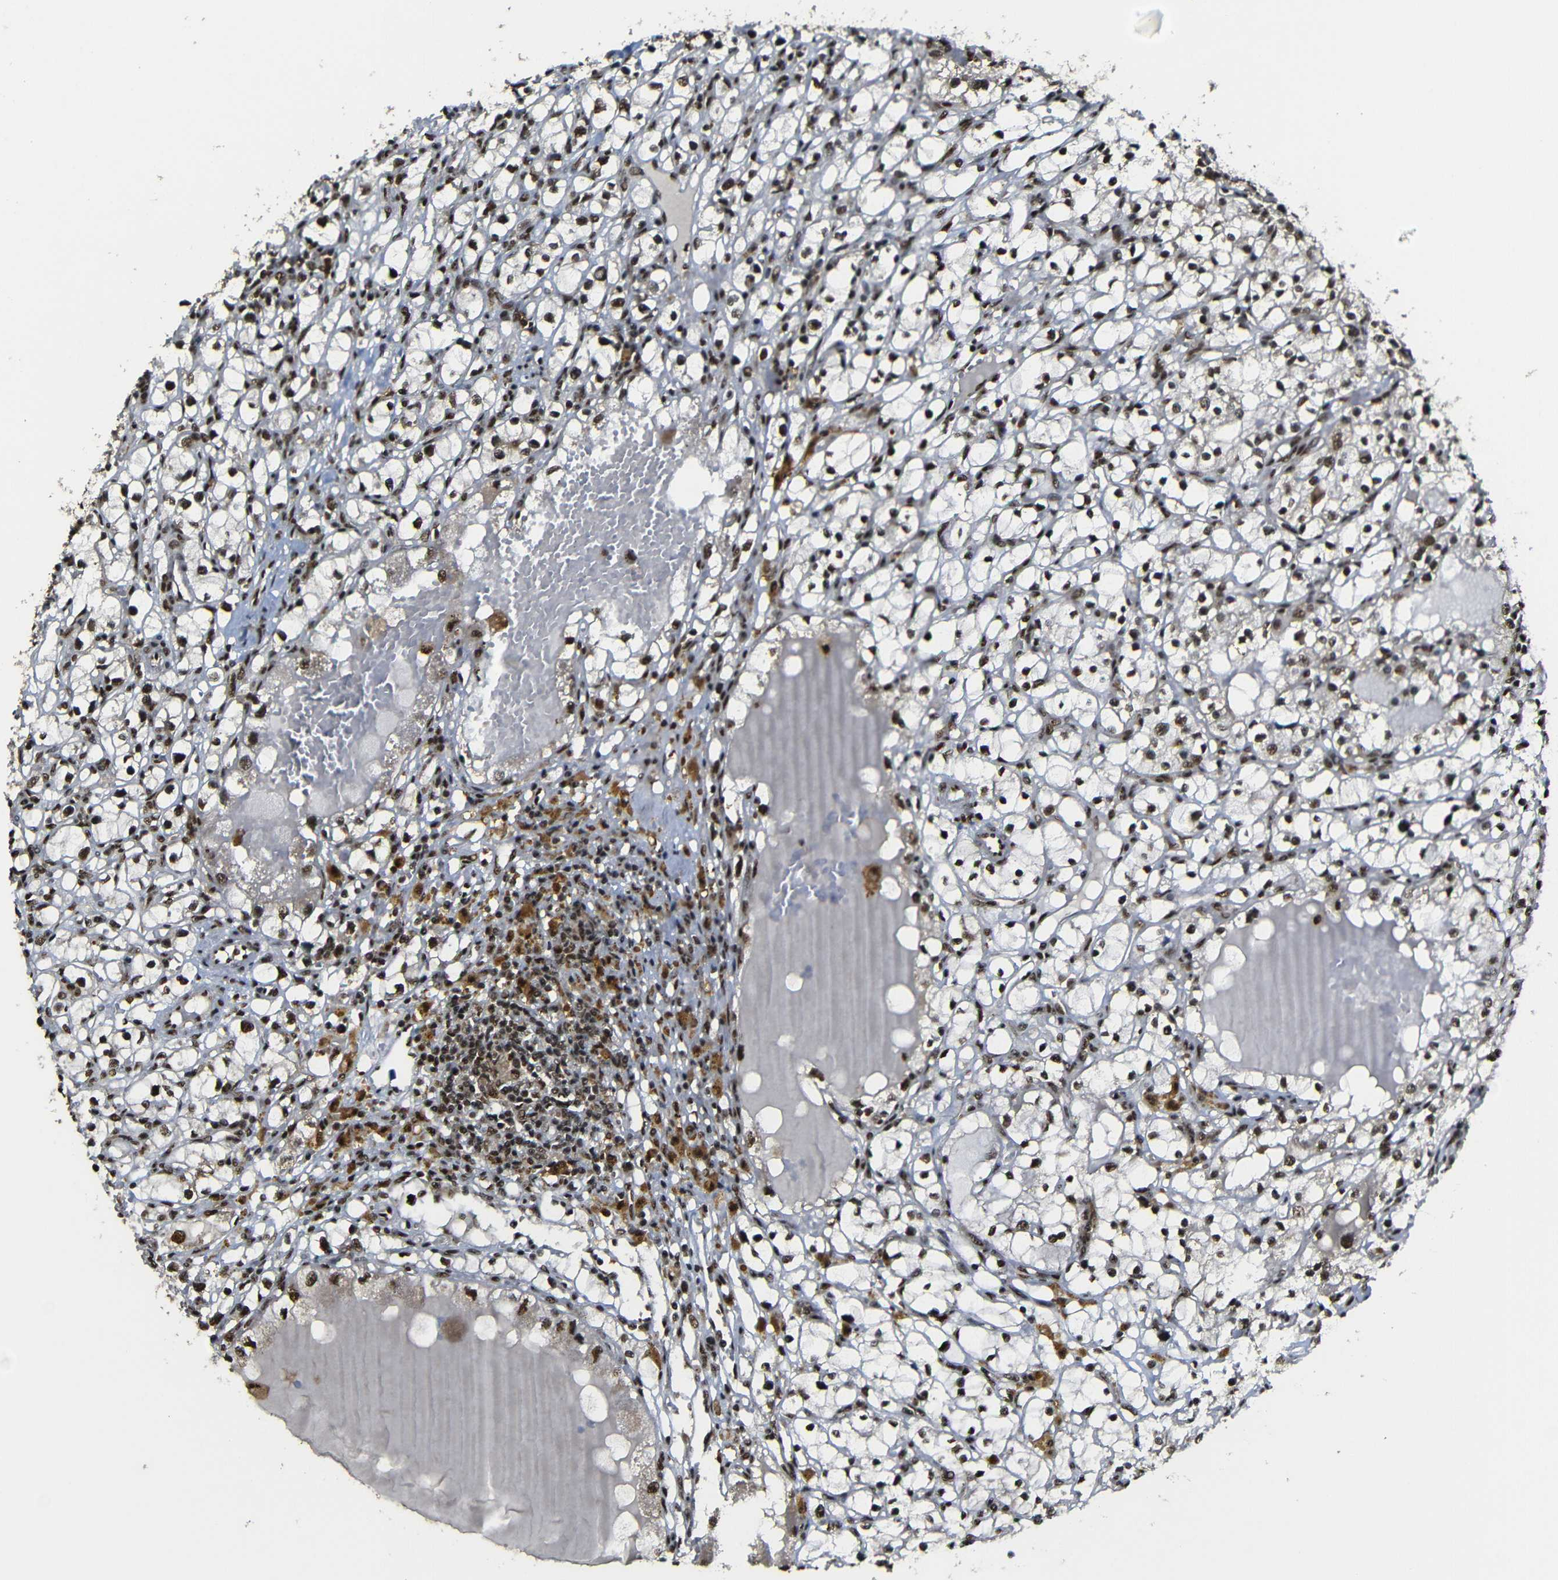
{"staining": {"intensity": "strong", "quantity": ">75%", "location": "nuclear"}, "tissue": "renal cancer", "cell_type": "Tumor cells", "image_type": "cancer", "snomed": [{"axis": "morphology", "description": "Adenocarcinoma, NOS"}, {"axis": "topography", "description": "Kidney"}], "caption": "Strong nuclear positivity is seen in about >75% of tumor cells in renal cancer (adenocarcinoma). Nuclei are stained in blue.", "gene": "TCF7L2", "patient": {"sex": "male", "age": 56}}